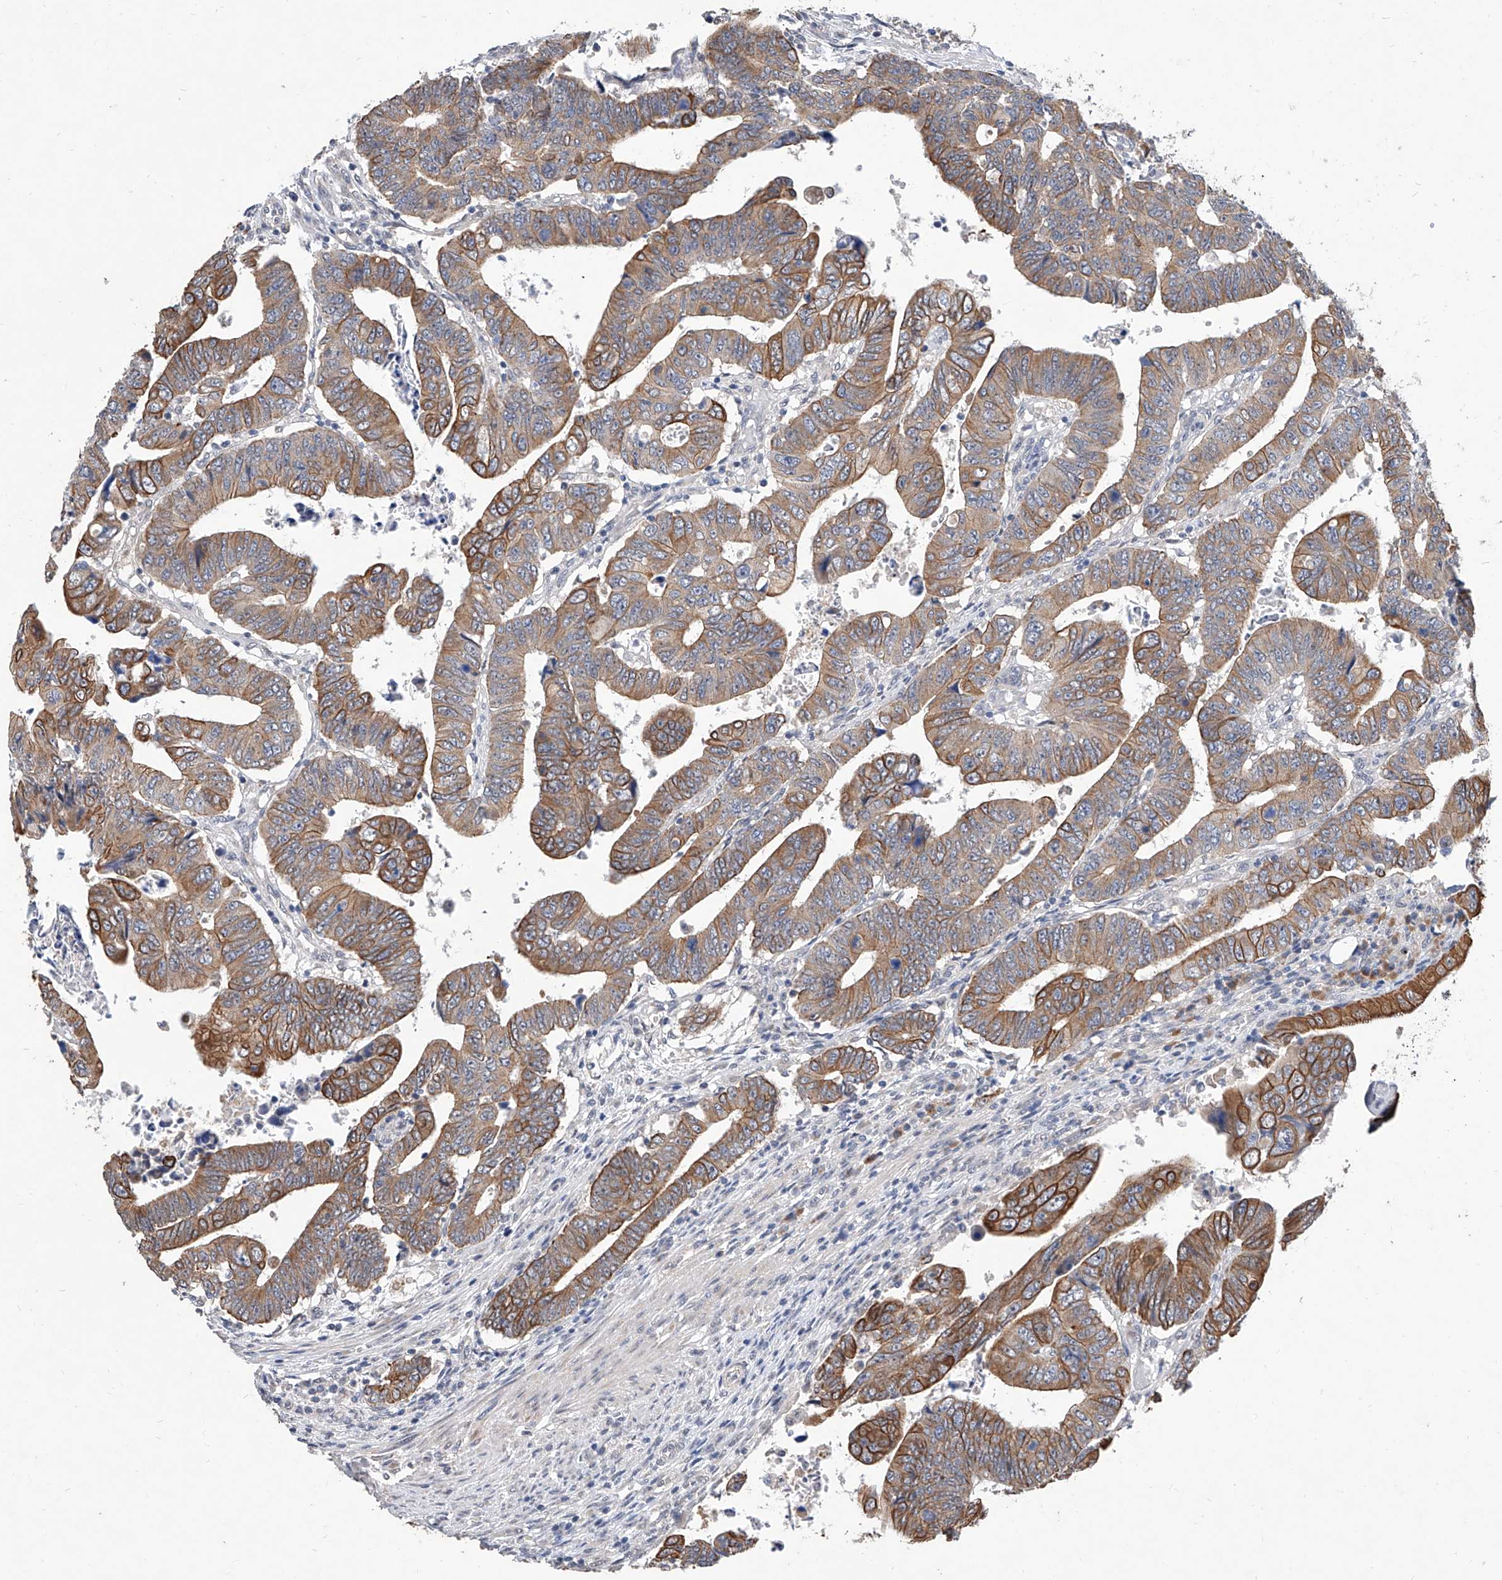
{"staining": {"intensity": "moderate", "quantity": ">75%", "location": "cytoplasmic/membranous"}, "tissue": "colorectal cancer", "cell_type": "Tumor cells", "image_type": "cancer", "snomed": [{"axis": "morphology", "description": "Normal tissue, NOS"}, {"axis": "morphology", "description": "Adenocarcinoma, NOS"}, {"axis": "topography", "description": "Rectum"}], "caption": "An immunohistochemistry micrograph of tumor tissue is shown. Protein staining in brown labels moderate cytoplasmic/membranous positivity in adenocarcinoma (colorectal) within tumor cells.", "gene": "MFSD4B", "patient": {"sex": "female", "age": 65}}